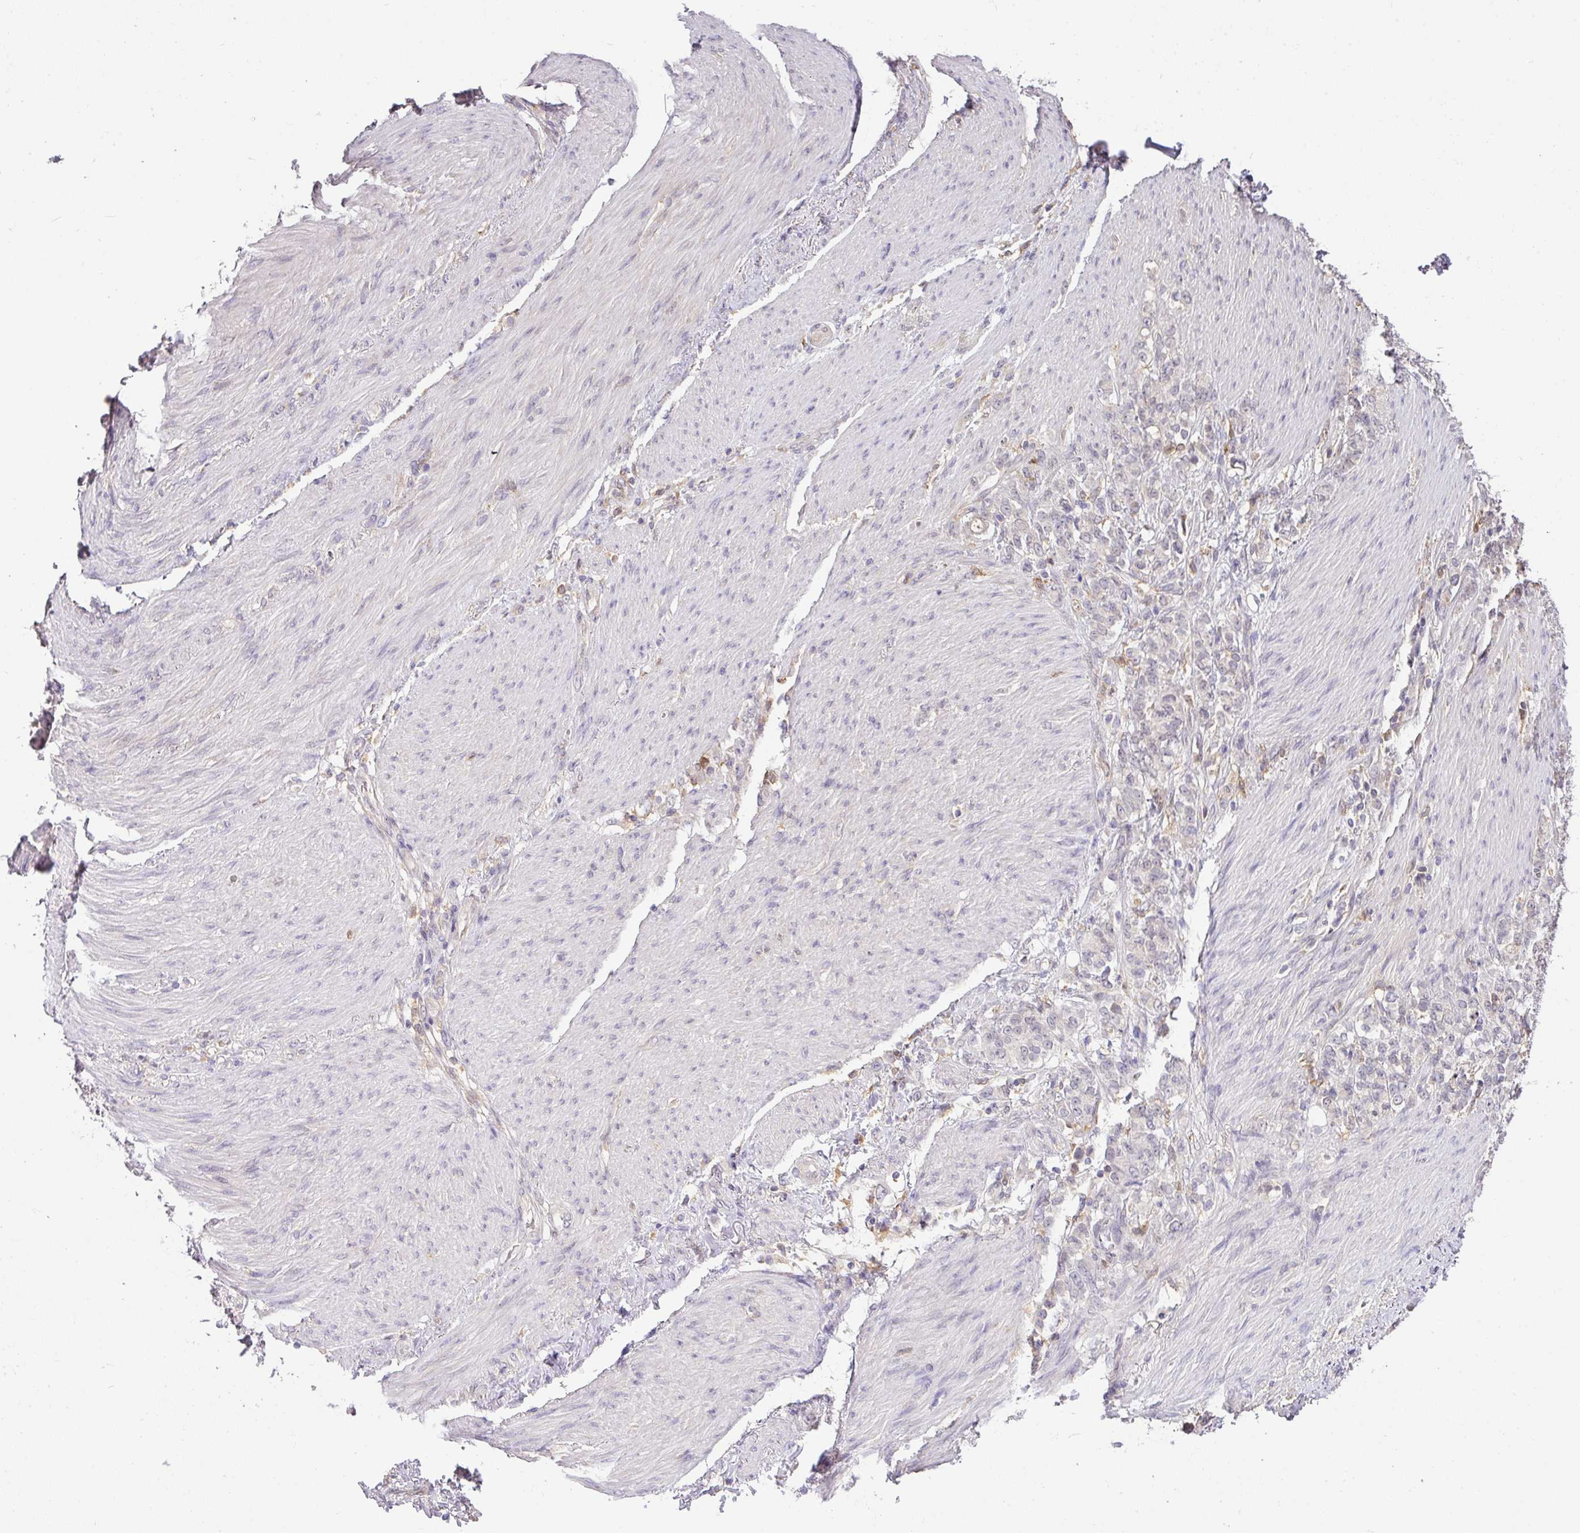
{"staining": {"intensity": "negative", "quantity": "none", "location": "none"}, "tissue": "stomach cancer", "cell_type": "Tumor cells", "image_type": "cancer", "snomed": [{"axis": "morphology", "description": "Adenocarcinoma, NOS"}, {"axis": "topography", "description": "Stomach"}], "caption": "This is a histopathology image of IHC staining of adenocarcinoma (stomach), which shows no positivity in tumor cells.", "gene": "GCNT7", "patient": {"sex": "female", "age": 79}}